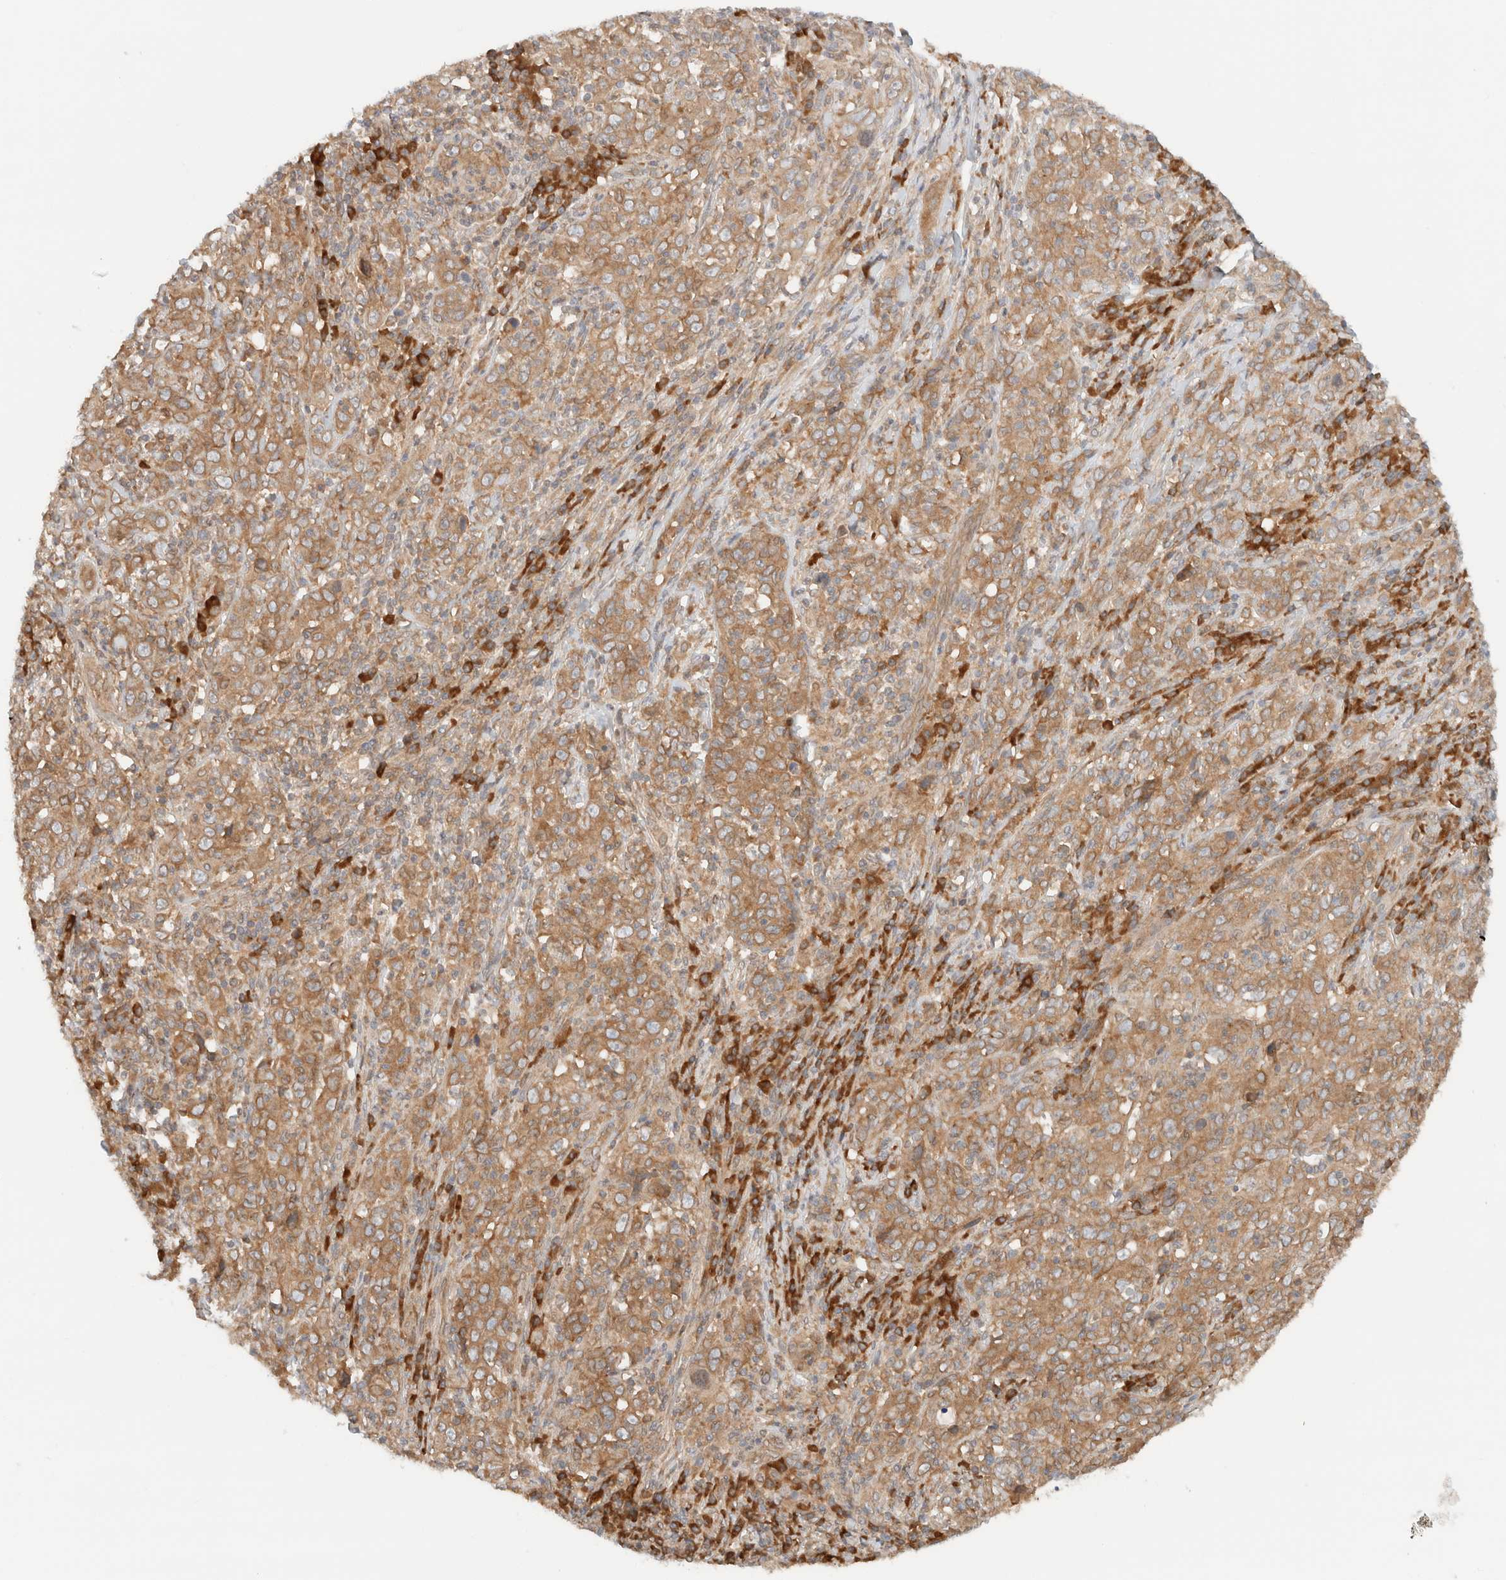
{"staining": {"intensity": "moderate", "quantity": ">75%", "location": "cytoplasmic/membranous"}, "tissue": "cervical cancer", "cell_type": "Tumor cells", "image_type": "cancer", "snomed": [{"axis": "morphology", "description": "Squamous cell carcinoma, NOS"}, {"axis": "topography", "description": "Cervix"}], "caption": "DAB immunohistochemical staining of cervical squamous cell carcinoma displays moderate cytoplasmic/membranous protein expression in about >75% of tumor cells.", "gene": "ARFGEF2", "patient": {"sex": "female", "age": 46}}